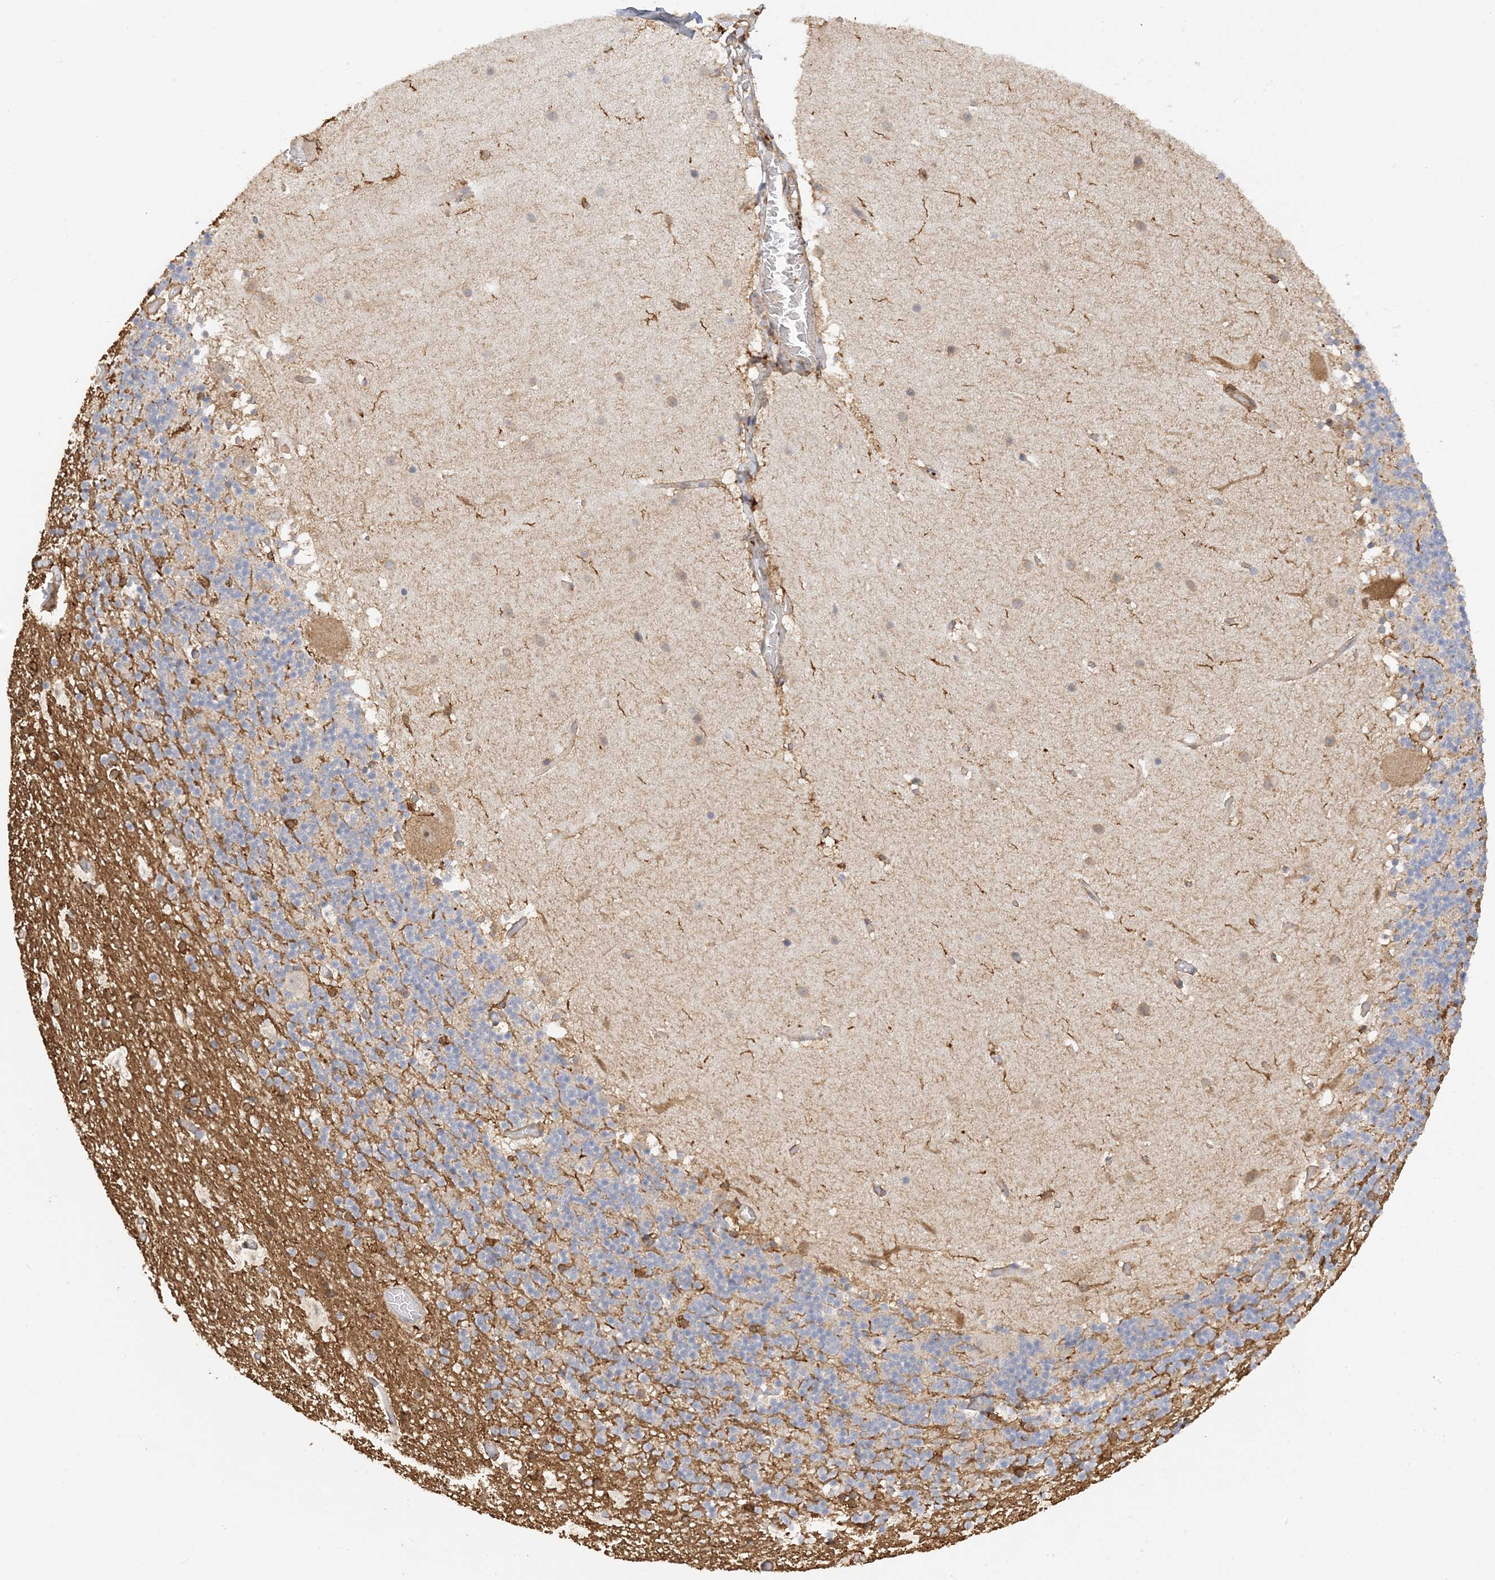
{"staining": {"intensity": "moderate", "quantity": "<25%", "location": "cytoplasmic/membranous,nuclear"}, "tissue": "cerebellum", "cell_type": "Cells in granular layer", "image_type": "normal", "snomed": [{"axis": "morphology", "description": "Normal tissue, NOS"}, {"axis": "topography", "description": "Cerebellum"}], "caption": "Protein staining reveals moderate cytoplasmic/membranous,nuclear positivity in about <25% of cells in granular layer in unremarkable cerebellum.", "gene": "PHACTR2", "patient": {"sex": "male", "age": 57}}